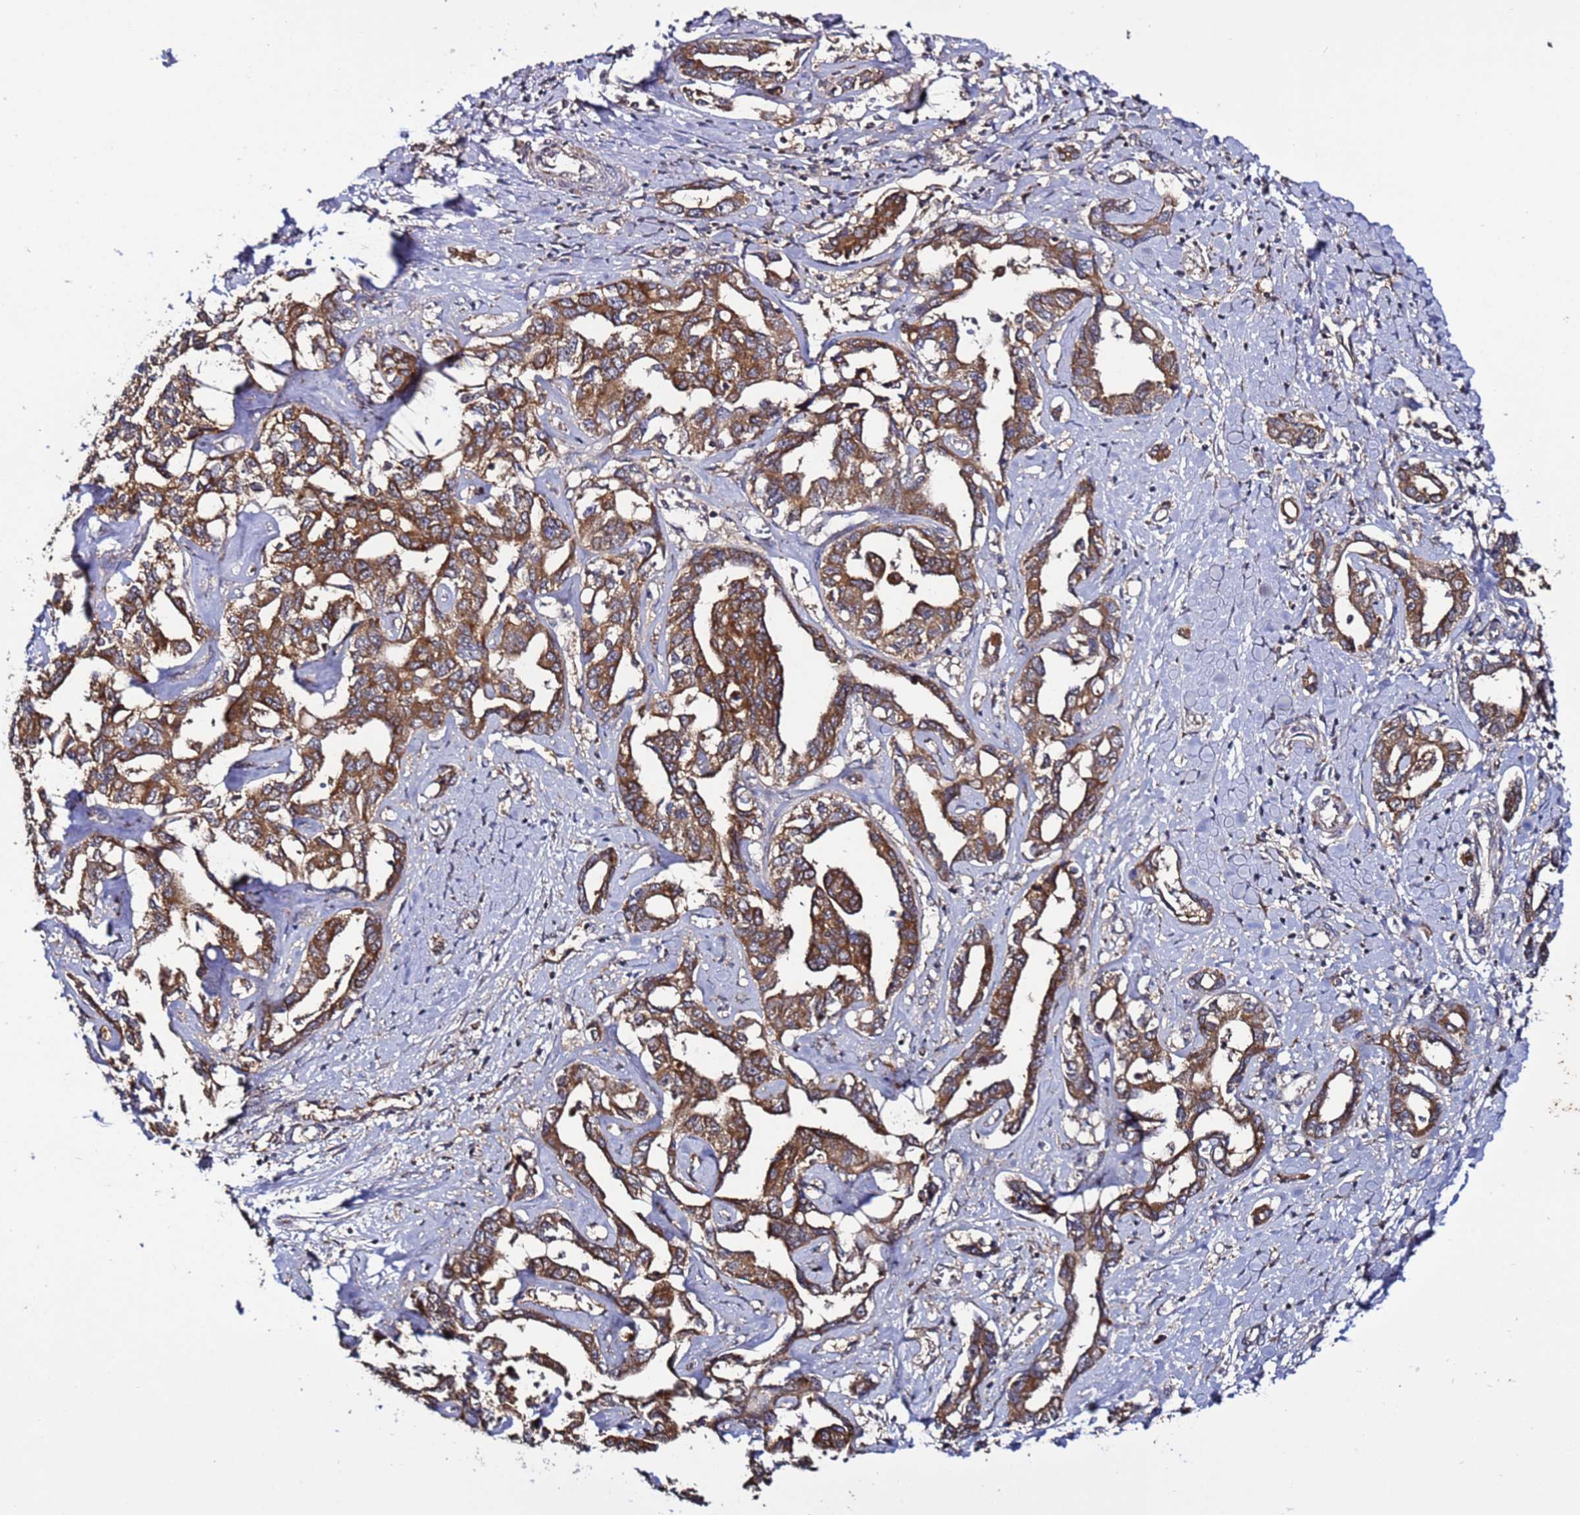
{"staining": {"intensity": "moderate", "quantity": ">75%", "location": "cytoplasmic/membranous"}, "tissue": "liver cancer", "cell_type": "Tumor cells", "image_type": "cancer", "snomed": [{"axis": "morphology", "description": "Cholangiocarcinoma"}, {"axis": "topography", "description": "Liver"}], "caption": "This is a histology image of immunohistochemistry staining of liver cholangiocarcinoma, which shows moderate expression in the cytoplasmic/membranous of tumor cells.", "gene": "TMEM176B", "patient": {"sex": "male", "age": 59}}